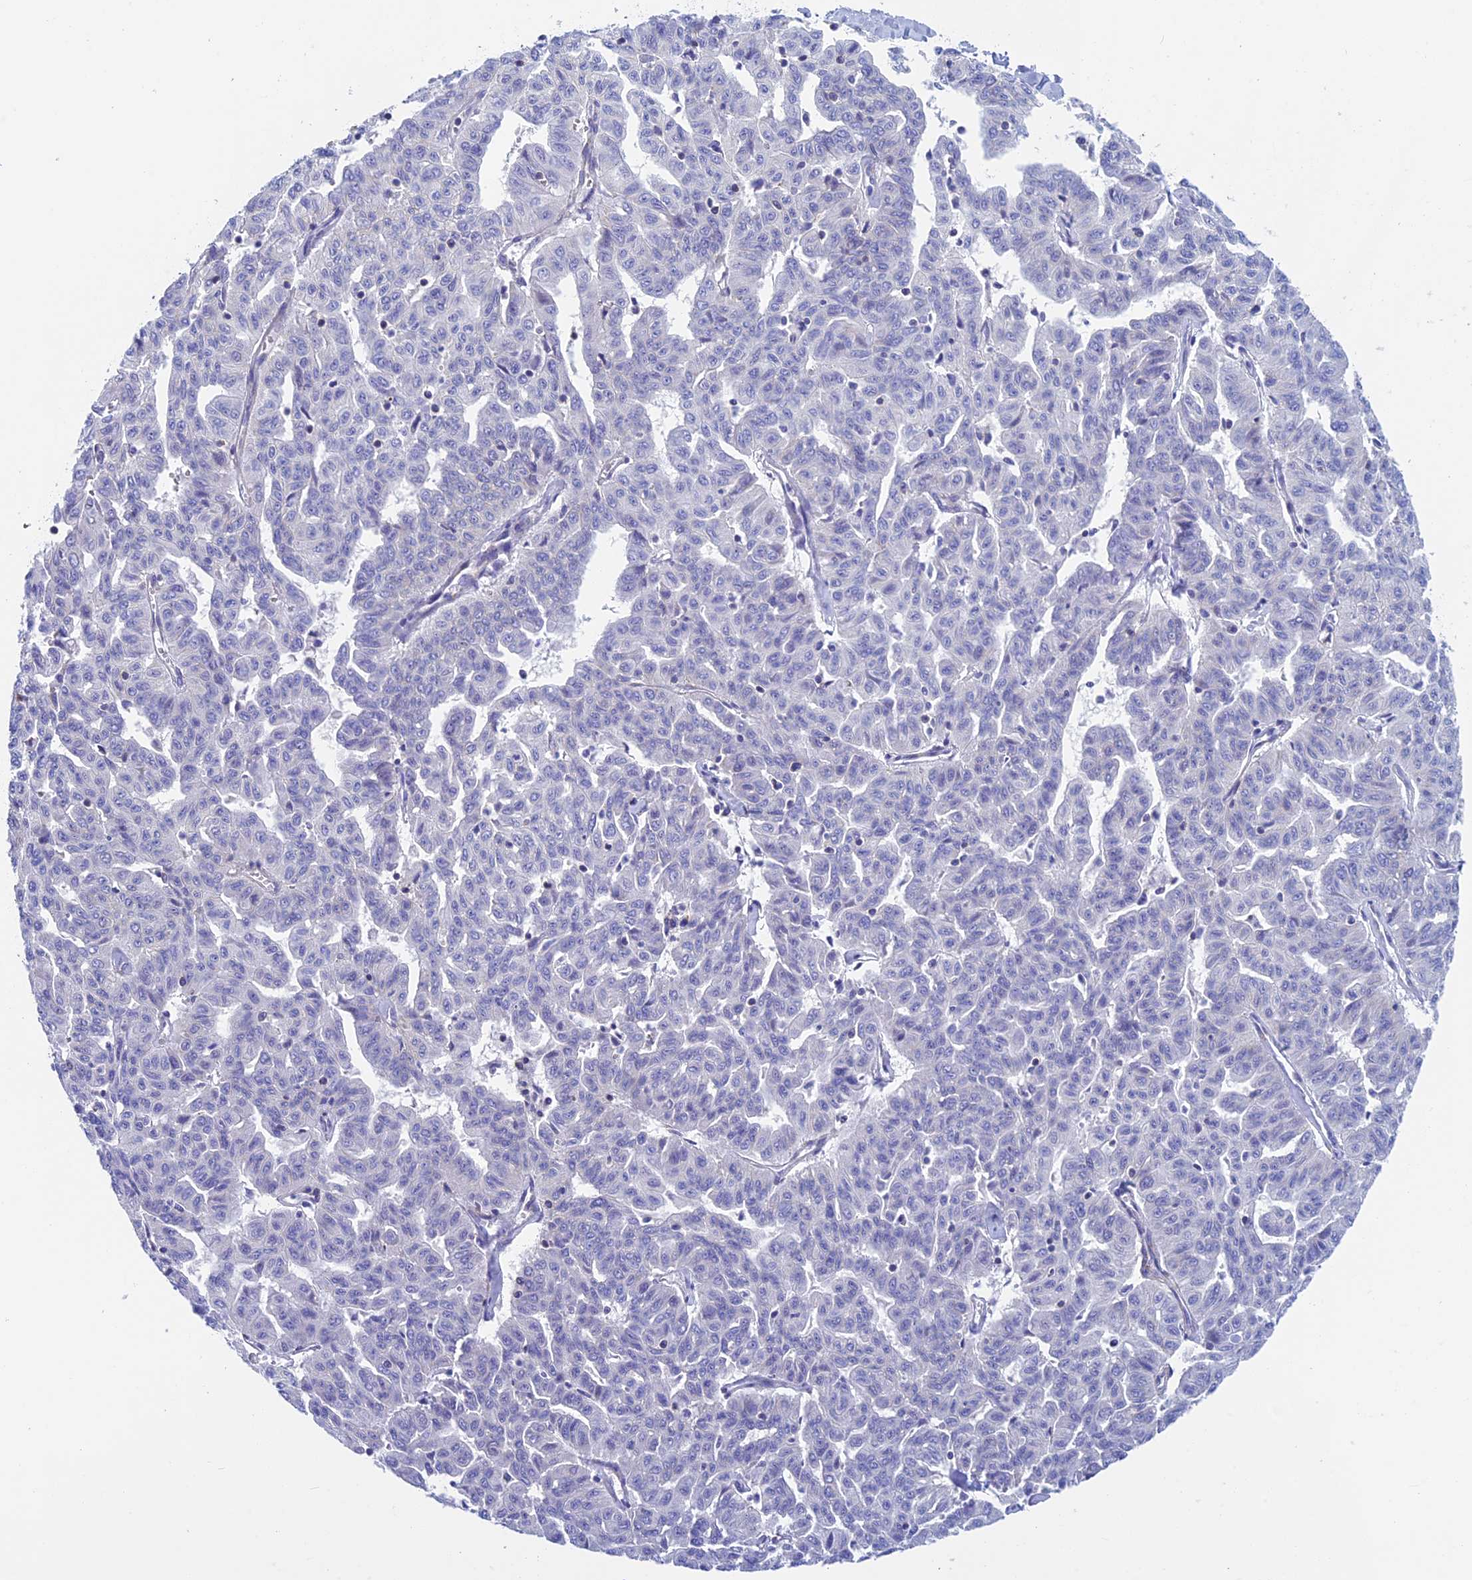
{"staining": {"intensity": "negative", "quantity": "none", "location": "none"}, "tissue": "liver cancer", "cell_type": "Tumor cells", "image_type": "cancer", "snomed": [{"axis": "morphology", "description": "Cholangiocarcinoma"}, {"axis": "topography", "description": "Liver"}], "caption": "This is an immunohistochemistry (IHC) micrograph of human cholangiocarcinoma (liver). There is no positivity in tumor cells.", "gene": "SEPTIN1", "patient": {"sex": "female", "age": 77}}